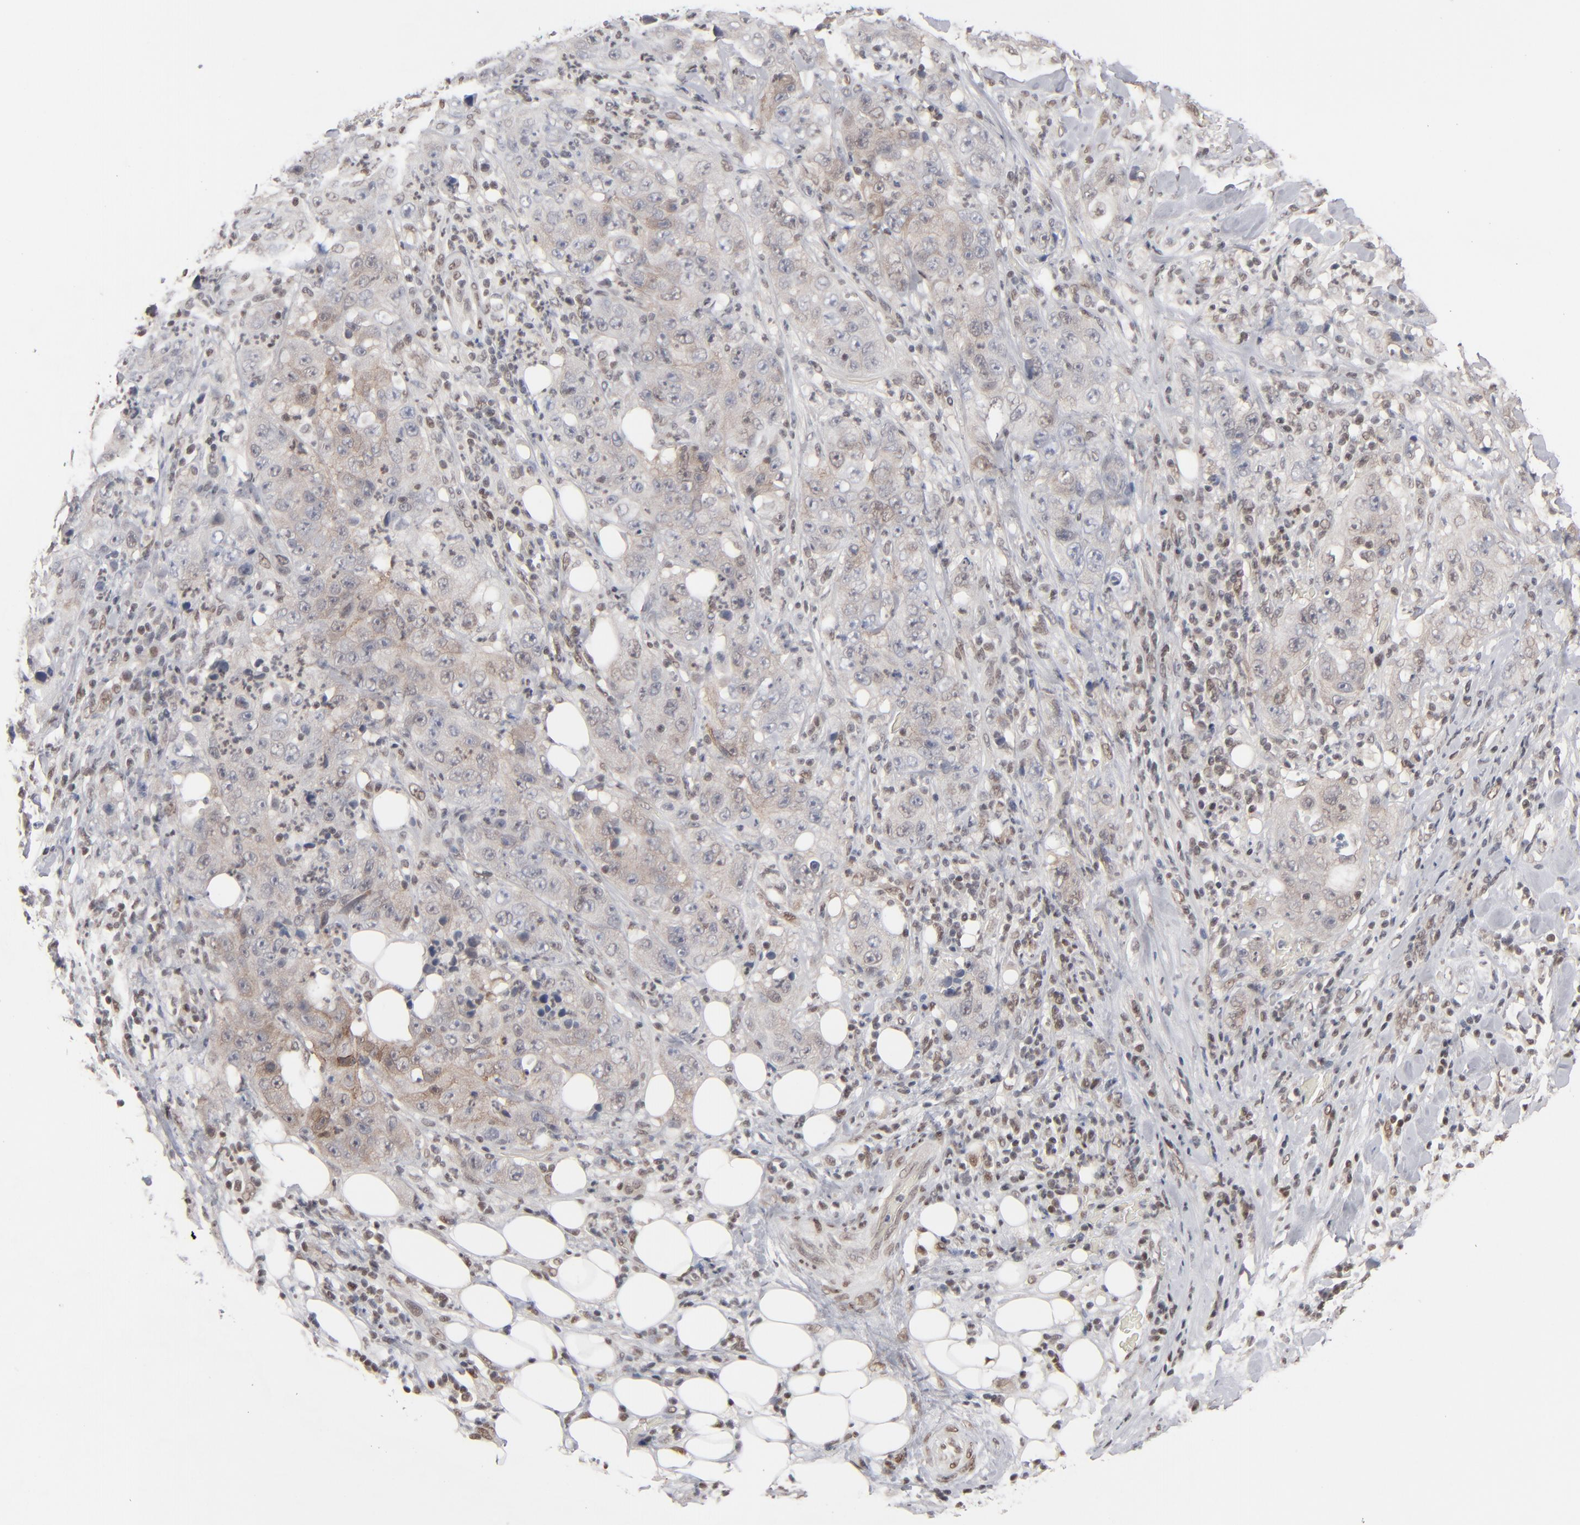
{"staining": {"intensity": "weak", "quantity": "<25%", "location": "cytoplasmic/membranous,nuclear"}, "tissue": "lung cancer", "cell_type": "Tumor cells", "image_type": "cancer", "snomed": [{"axis": "morphology", "description": "Squamous cell carcinoma, NOS"}, {"axis": "topography", "description": "Lung"}], "caption": "The micrograph displays no staining of tumor cells in lung cancer.", "gene": "IRF9", "patient": {"sex": "male", "age": 64}}